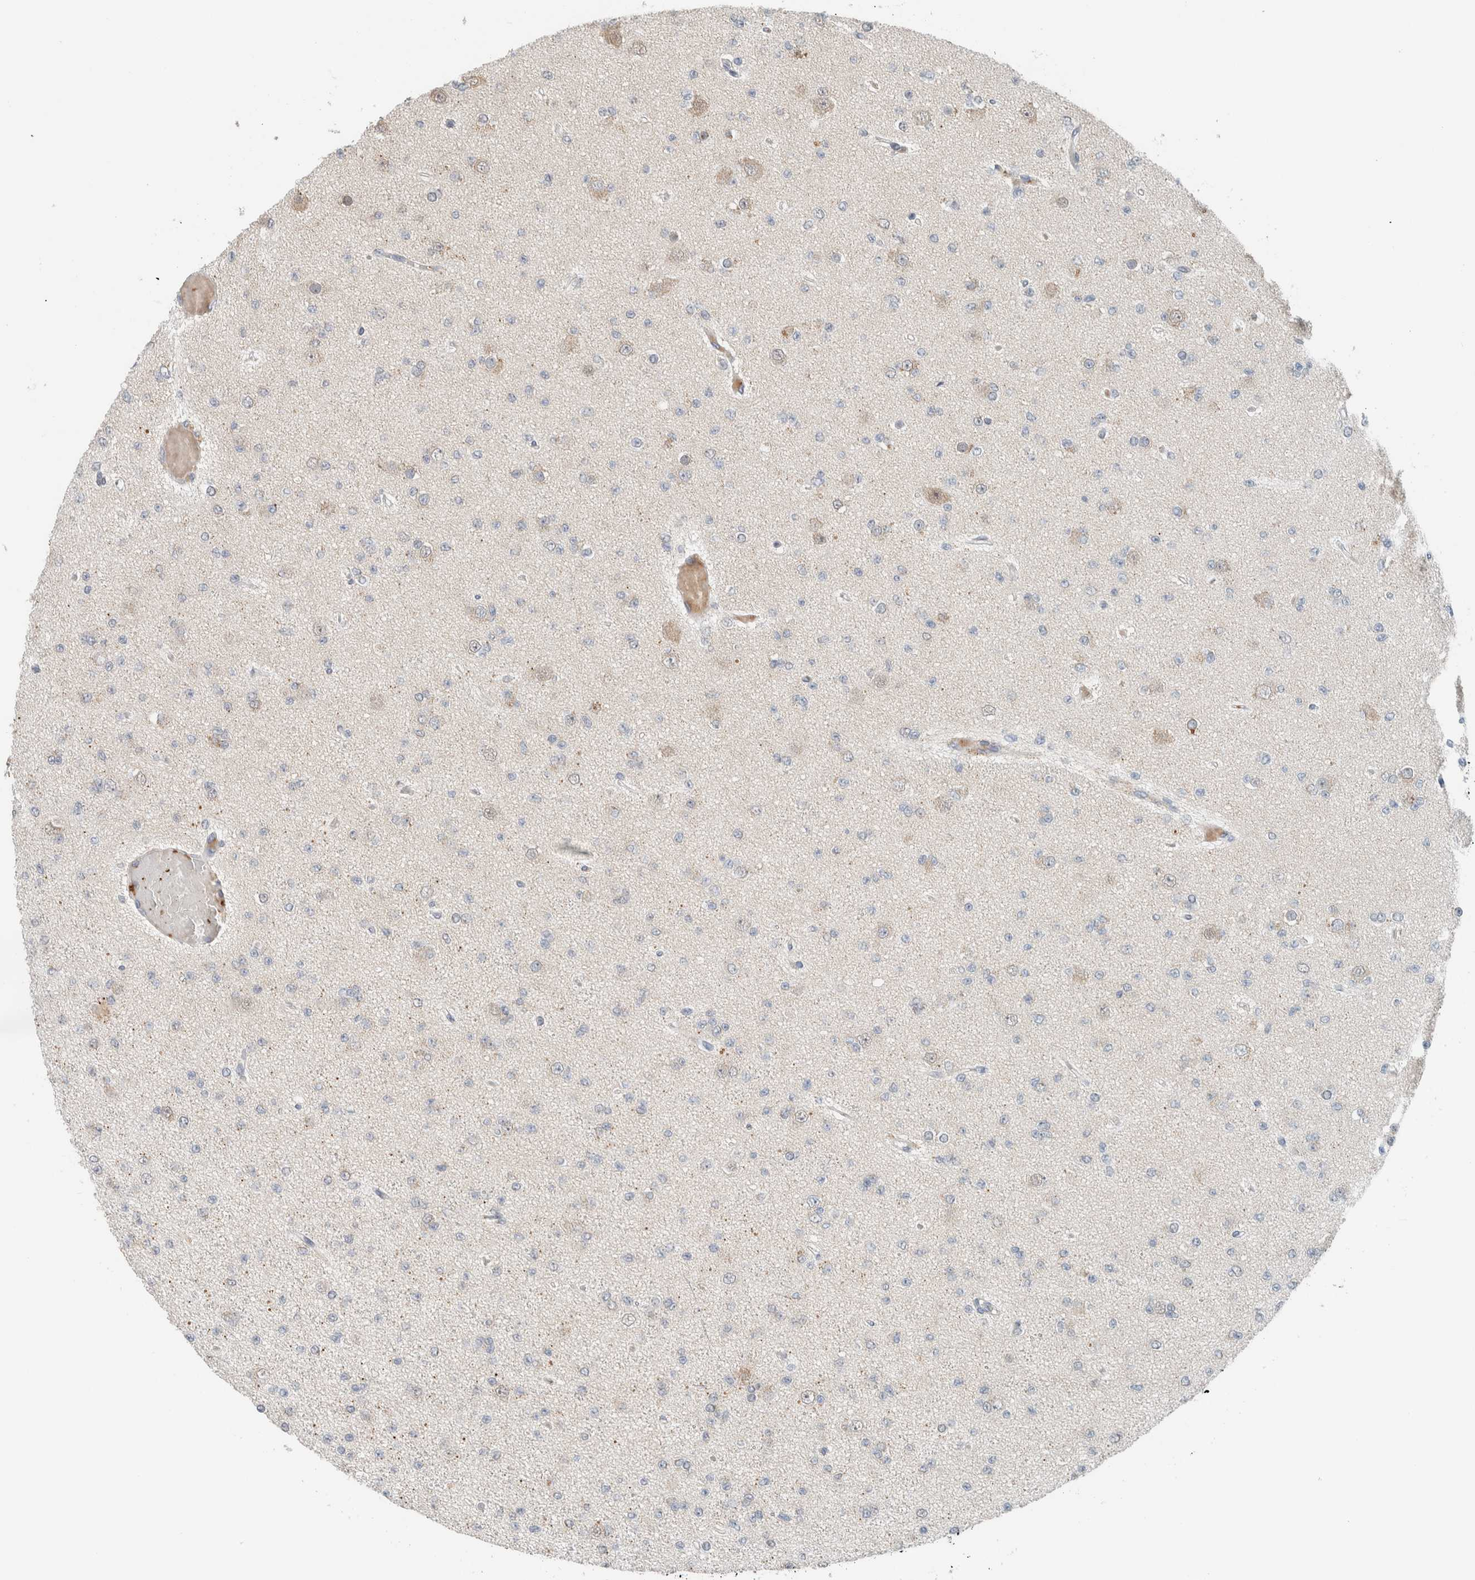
{"staining": {"intensity": "negative", "quantity": "none", "location": "none"}, "tissue": "glioma", "cell_type": "Tumor cells", "image_type": "cancer", "snomed": [{"axis": "morphology", "description": "Glioma, malignant, Low grade"}, {"axis": "topography", "description": "Brain"}], "caption": "A histopathology image of glioma stained for a protein demonstrates no brown staining in tumor cells.", "gene": "CRAT", "patient": {"sex": "female", "age": 22}}